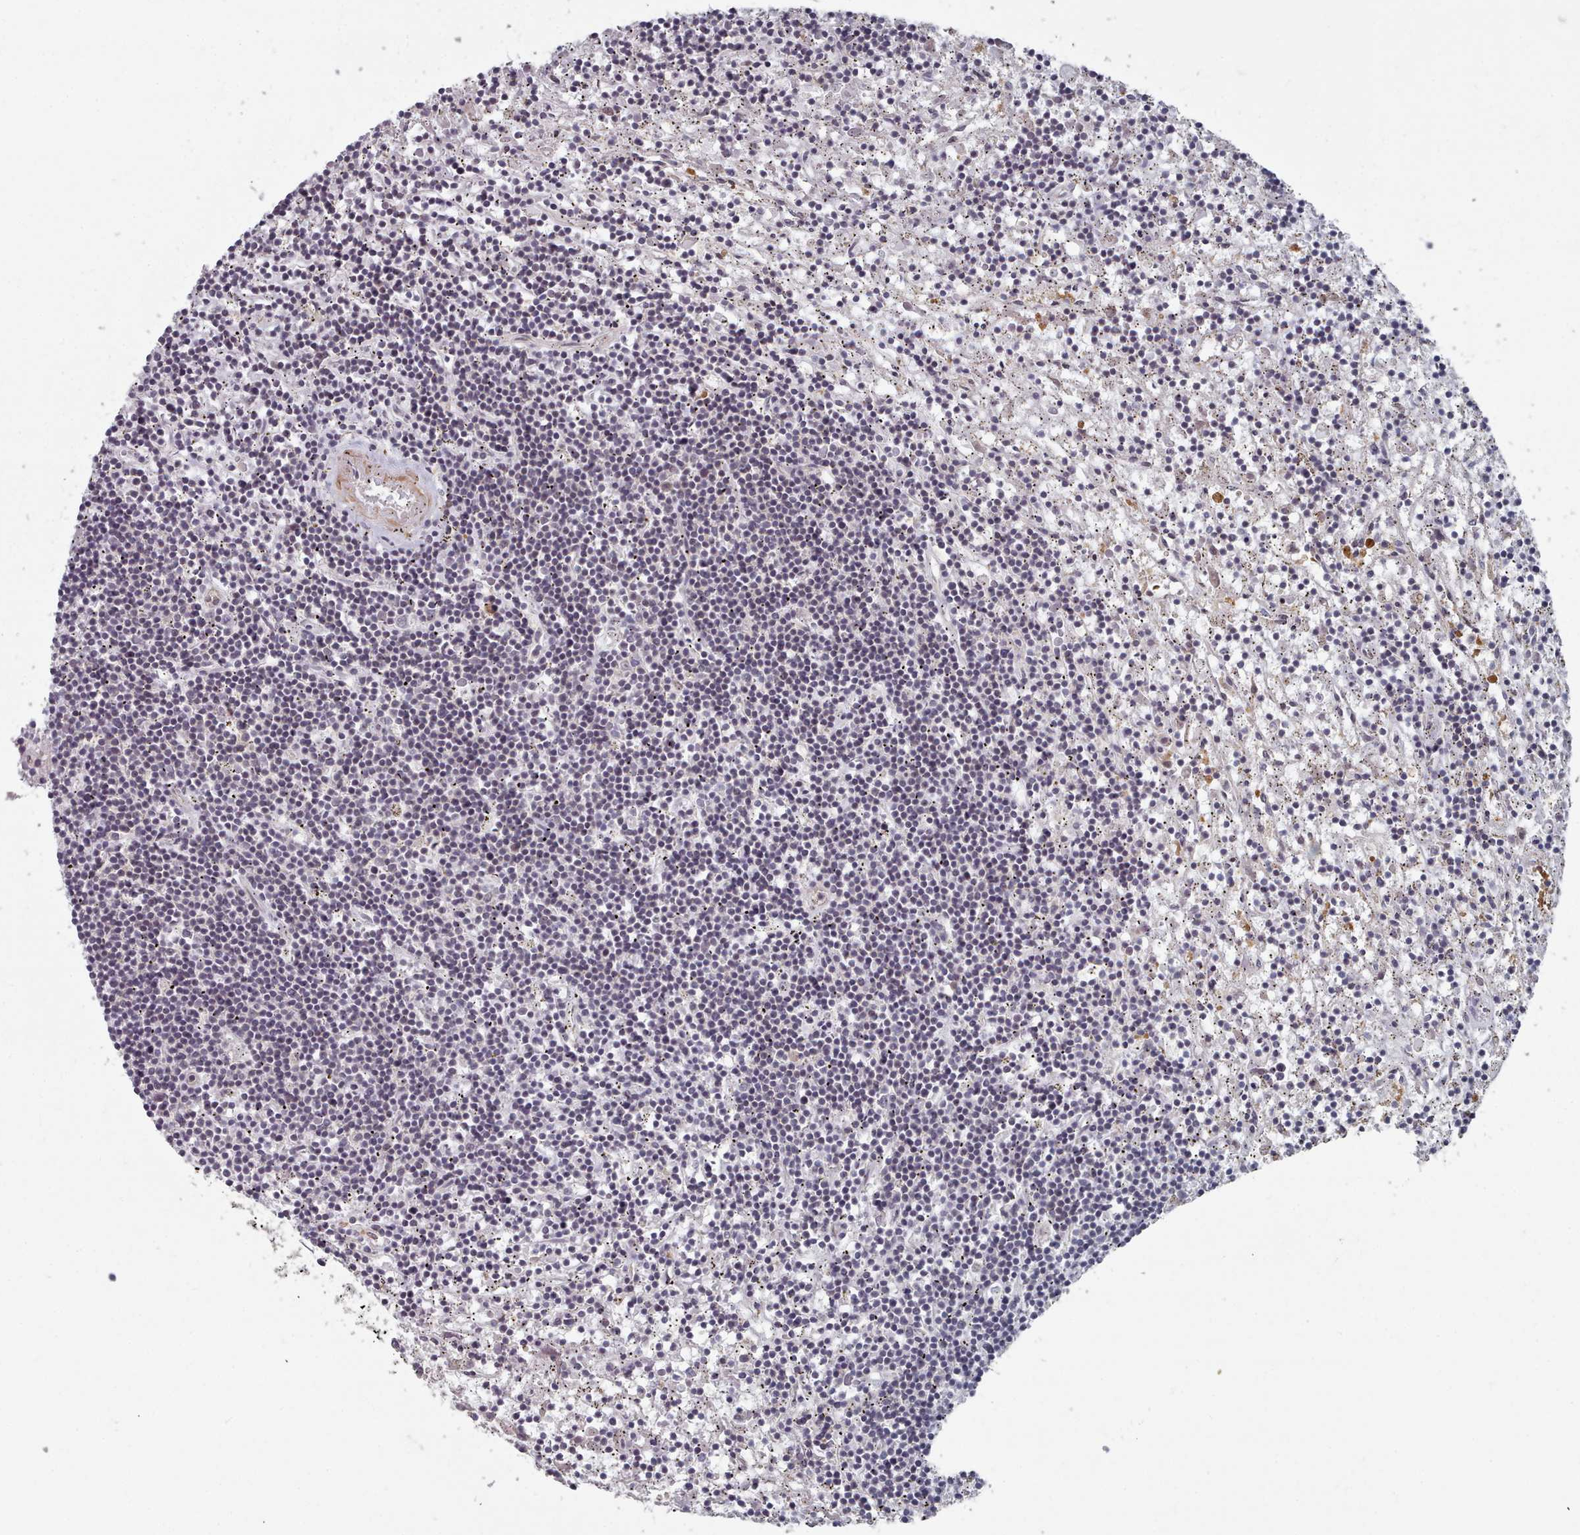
{"staining": {"intensity": "negative", "quantity": "none", "location": "none"}, "tissue": "lymphoma", "cell_type": "Tumor cells", "image_type": "cancer", "snomed": [{"axis": "morphology", "description": "Malignant lymphoma, non-Hodgkin's type, Low grade"}, {"axis": "topography", "description": "Spleen"}], "caption": "Tumor cells are negative for brown protein staining in low-grade malignant lymphoma, non-Hodgkin's type.", "gene": "HYAL3", "patient": {"sex": "male", "age": 76}}